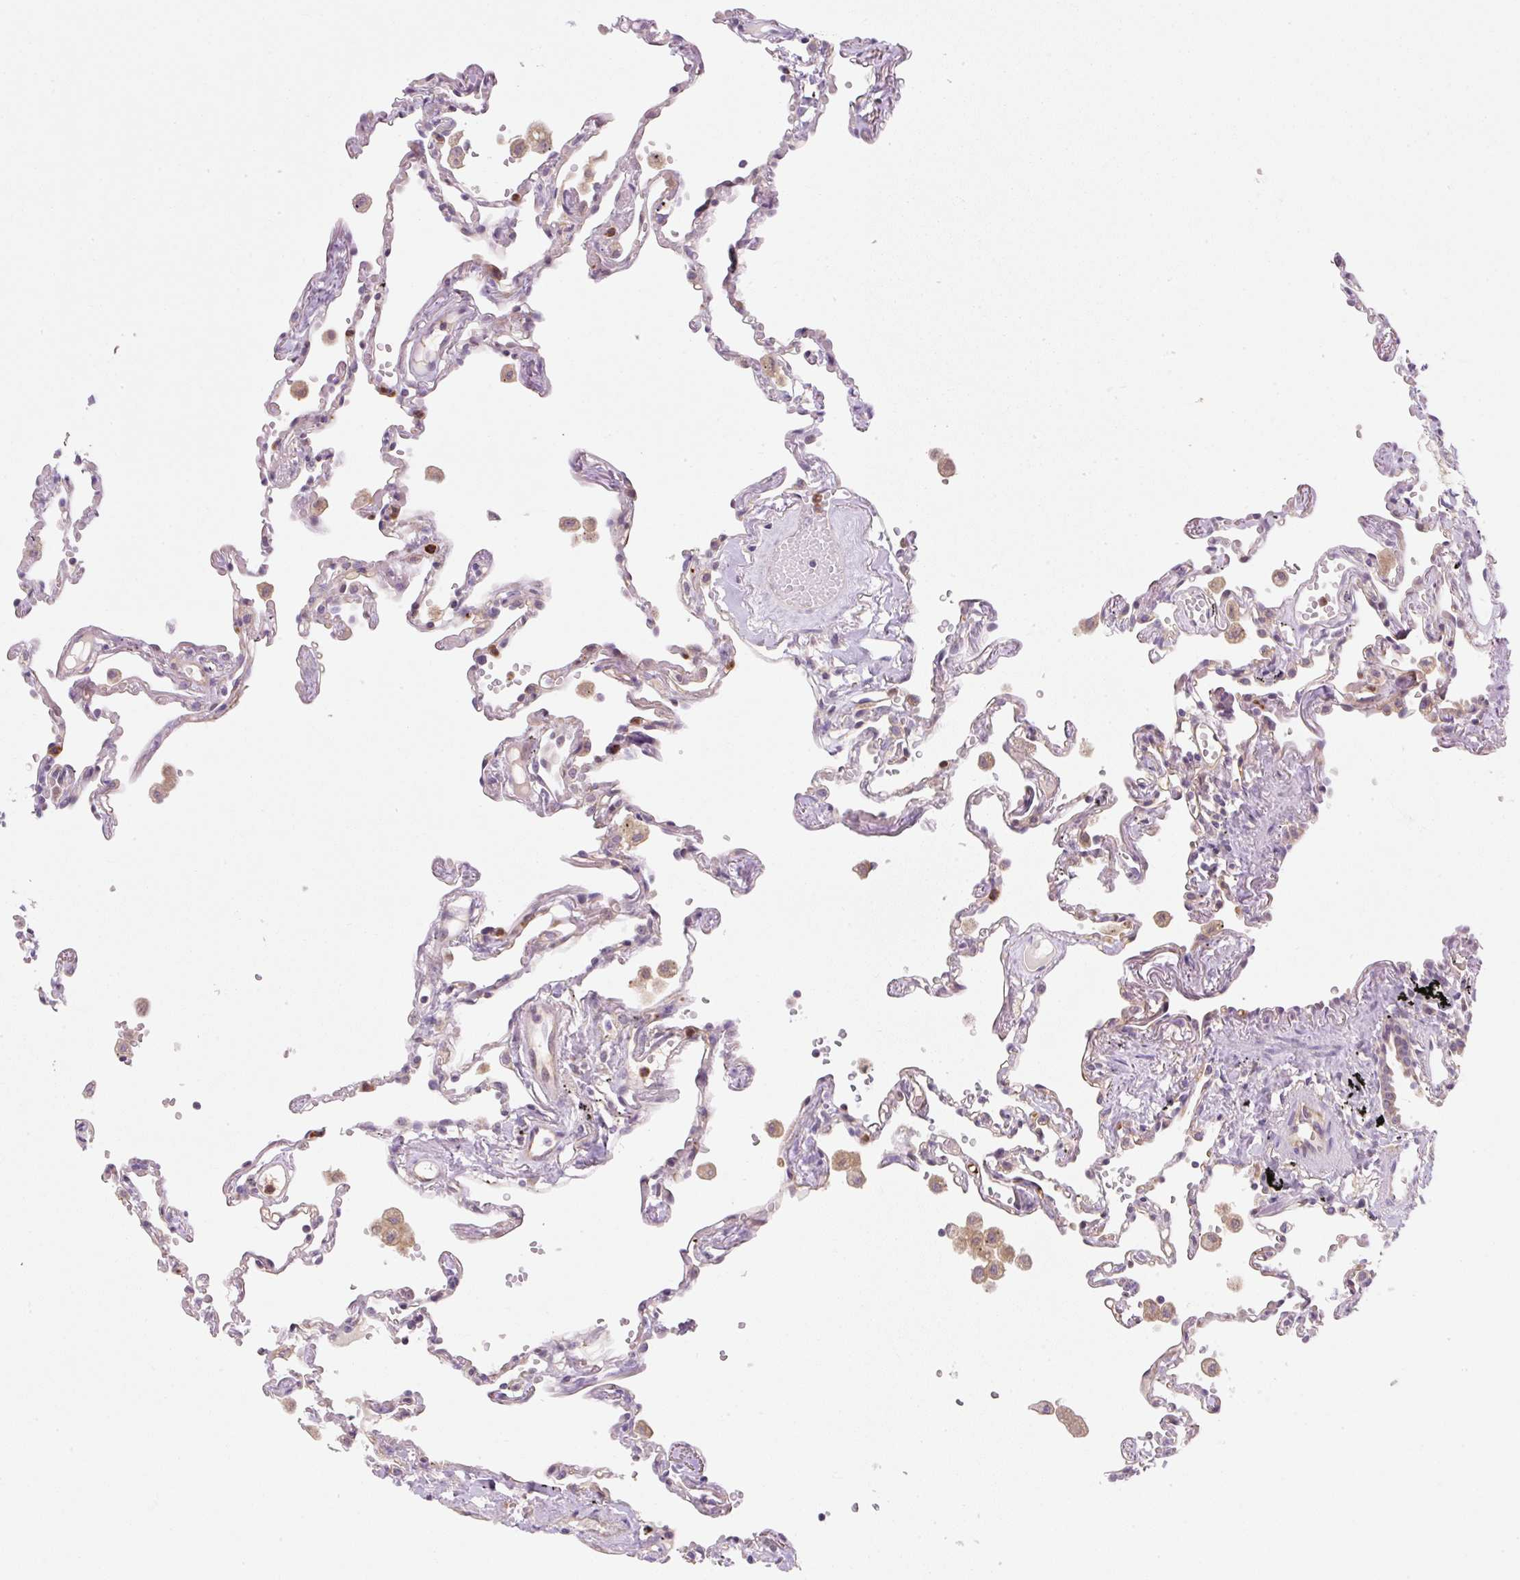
{"staining": {"intensity": "weak", "quantity": "25%-75%", "location": "cytoplasmic/membranous"}, "tissue": "lung", "cell_type": "Alveolar cells", "image_type": "normal", "snomed": [{"axis": "morphology", "description": "Normal tissue, NOS"}, {"axis": "topography", "description": "Lung"}], "caption": "IHC staining of unremarkable lung, which exhibits low levels of weak cytoplasmic/membranous expression in approximately 25%-75% of alveolar cells indicating weak cytoplasmic/membranous protein expression. The staining was performed using DAB (3,3'-diaminobenzidine) (brown) for protein detection and nuclei were counterstained in hematoxylin (blue).", "gene": "OMA1", "patient": {"sex": "female", "age": 67}}